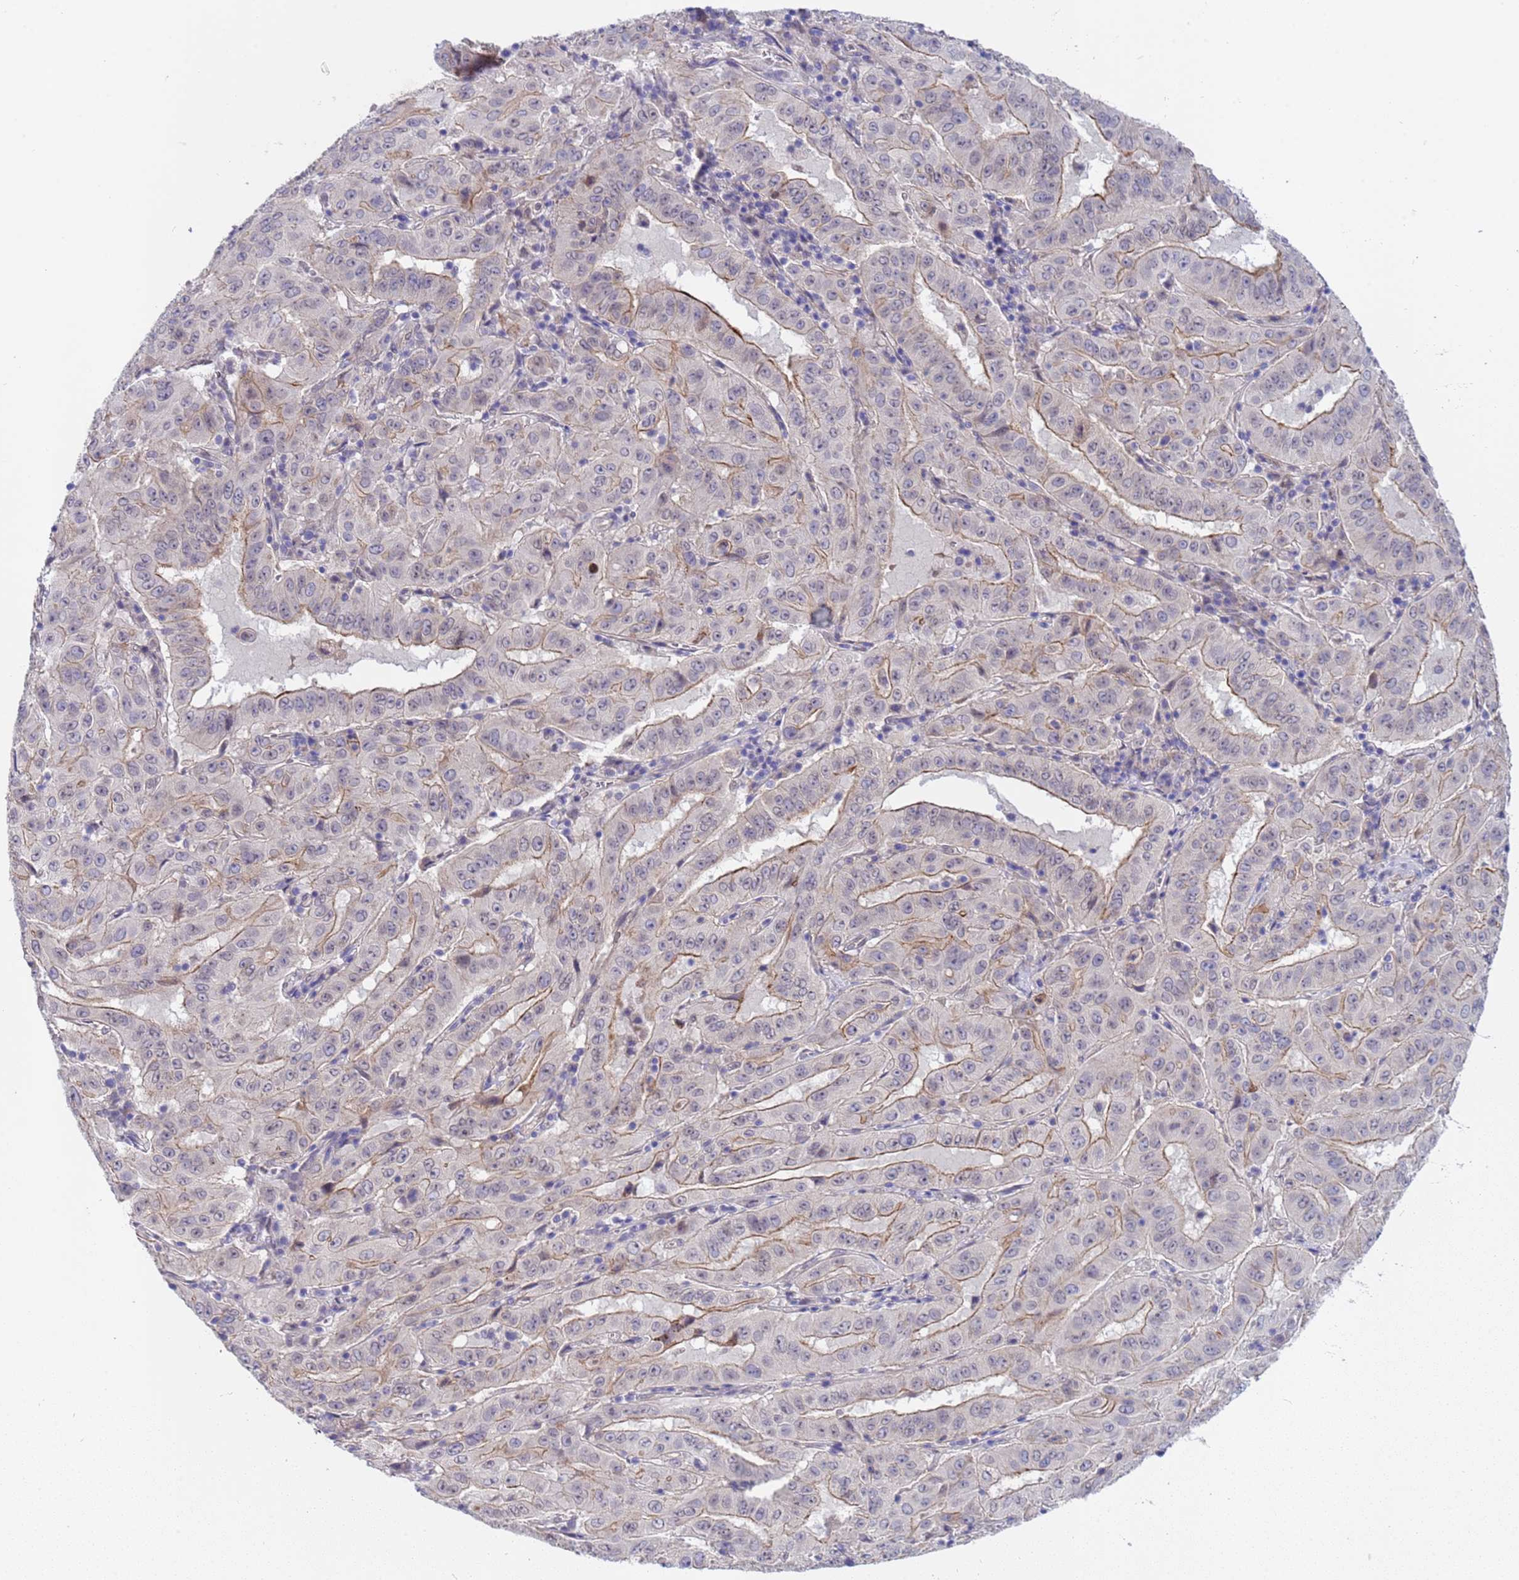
{"staining": {"intensity": "moderate", "quantity": "25%-75%", "location": "cytoplasmic/membranous"}, "tissue": "pancreatic cancer", "cell_type": "Tumor cells", "image_type": "cancer", "snomed": [{"axis": "morphology", "description": "Adenocarcinoma, NOS"}, {"axis": "topography", "description": "Pancreas"}], "caption": "Immunohistochemistry (IHC) photomicrograph of neoplastic tissue: human adenocarcinoma (pancreatic) stained using immunohistochemistry demonstrates medium levels of moderate protein expression localized specifically in the cytoplasmic/membranous of tumor cells, appearing as a cytoplasmic/membranous brown color.", "gene": "TRMT10A", "patient": {"sex": "male", "age": 63}}